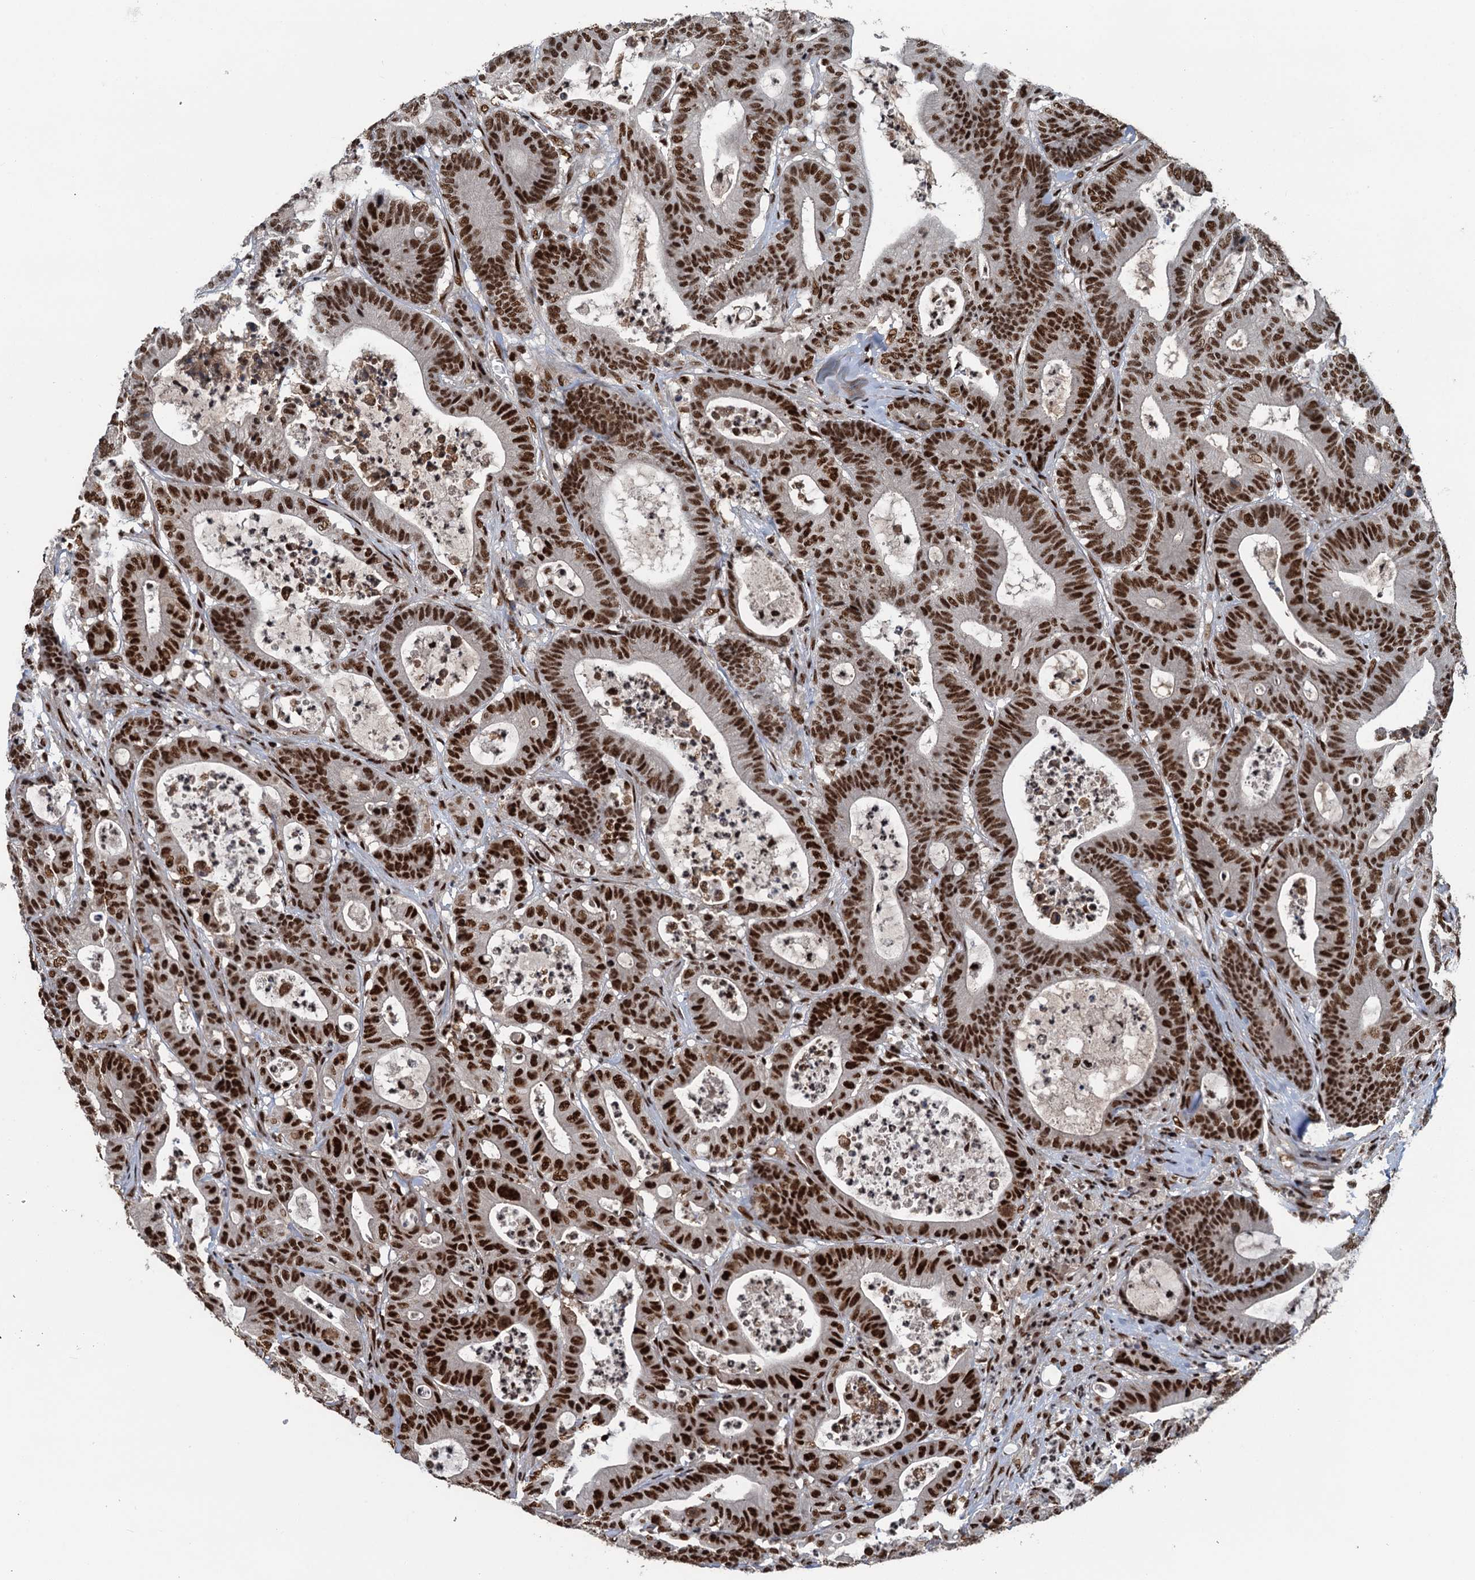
{"staining": {"intensity": "strong", "quantity": ">75%", "location": "nuclear"}, "tissue": "colorectal cancer", "cell_type": "Tumor cells", "image_type": "cancer", "snomed": [{"axis": "morphology", "description": "Adenocarcinoma, NOS"}, {"axis": "topography", "description": "Colon"}], "caption": "Protein staining demonstrates strong nuclear positivity in about >75% of tumor cells in colorectal cancer.", "gene": "ZC3H18", "patient": {"sex": "female", "age": 84}}